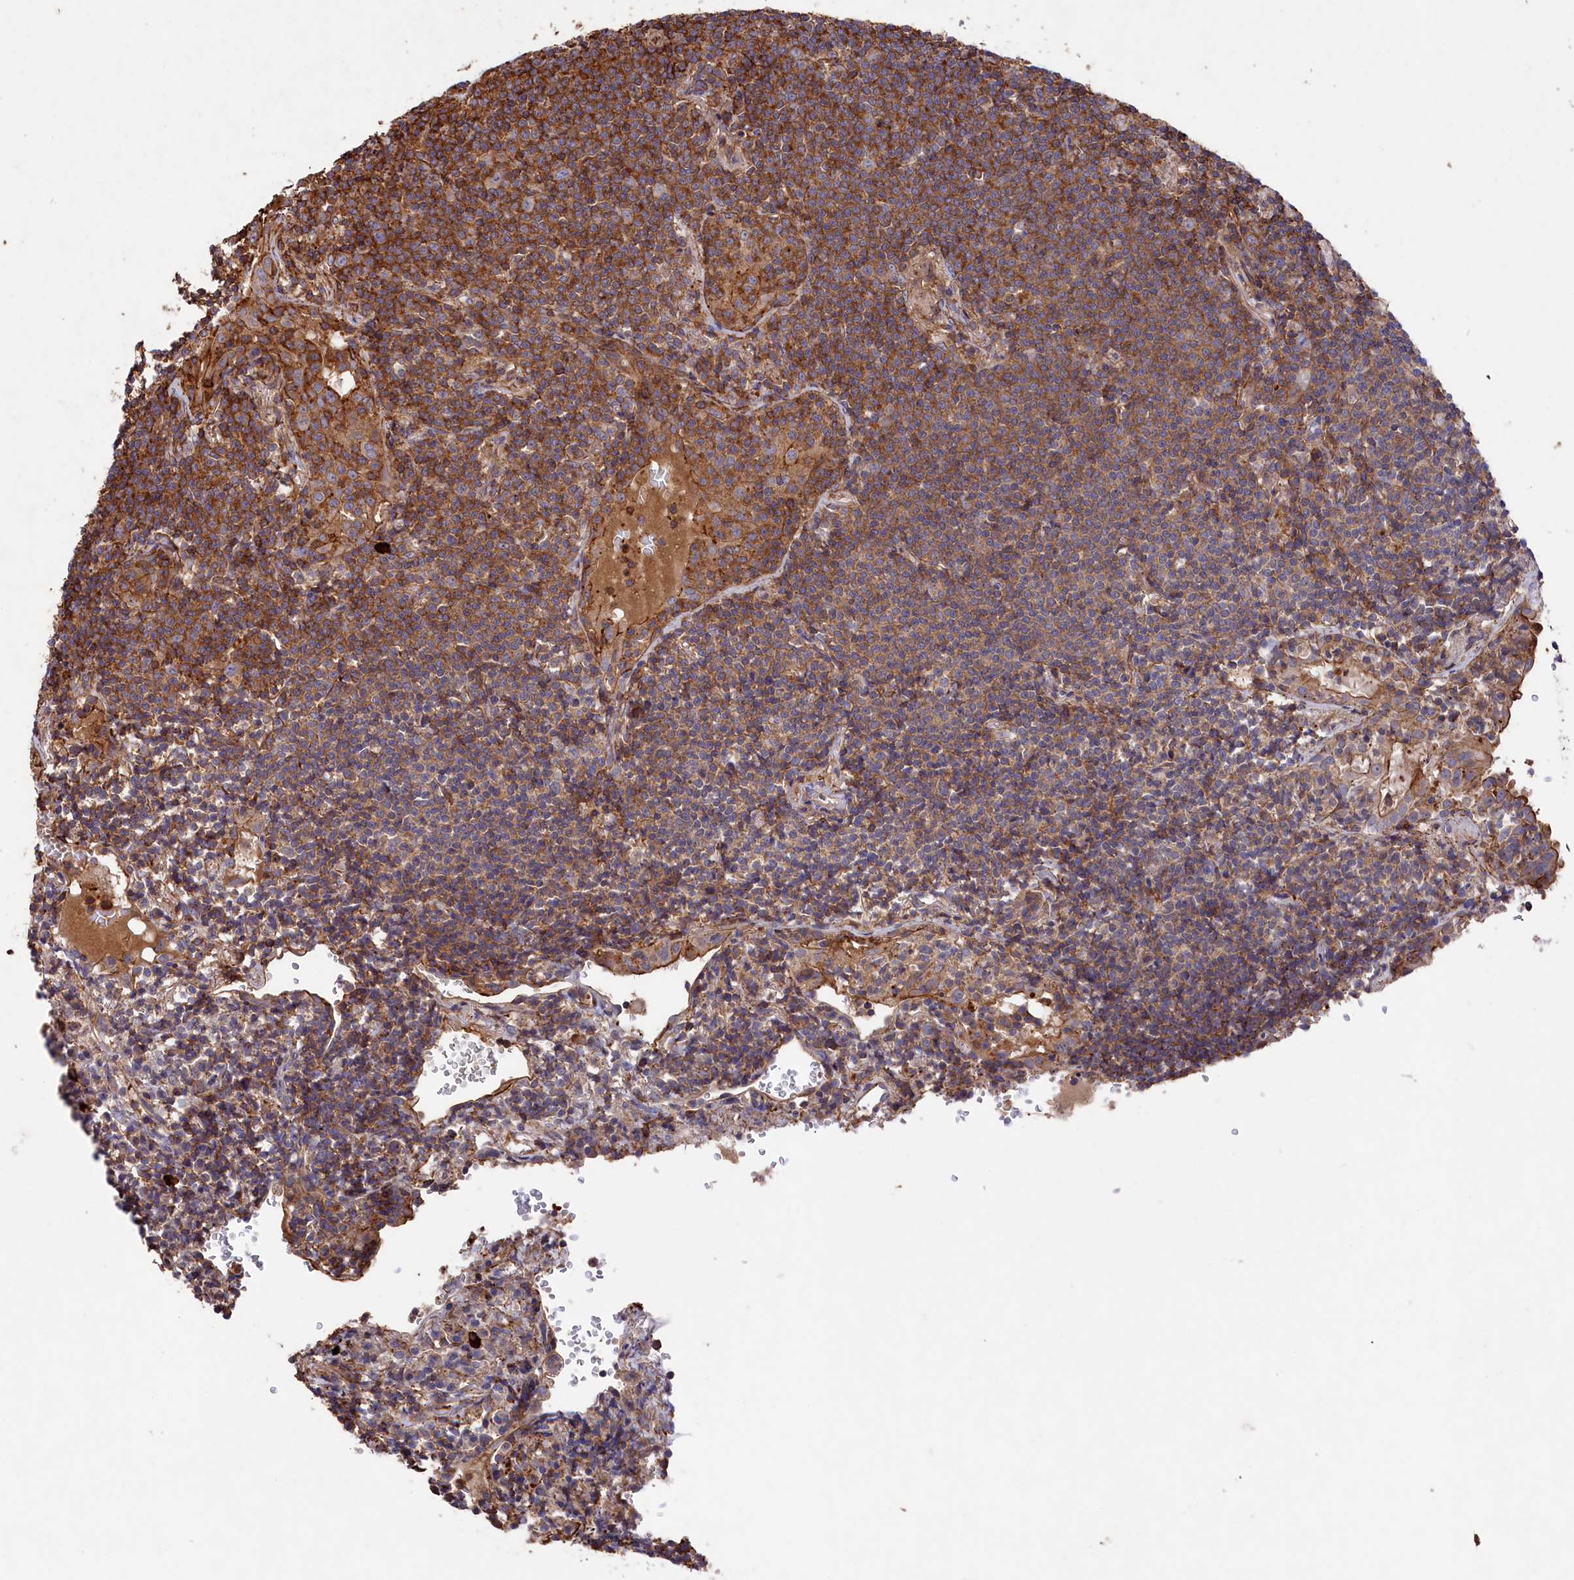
{"staining": {"intensity": "moderate", "quantity": ">75%", "location": "cytoplasmic/membranous"}, "tissue": "lymphoma", "cell_type": "Tumor cells", "image_type": "cancer", "snomed": [{"axis": "morphology", "description": "Malignant lymphoma, non-Hodgkin's type, Low grade"}, {"axis": "topography", "description": "Lung"}], "caption": "Immunohistochemical staining of human lymphoma displays moderate cytoplasmic/membranous protein staining in approximately >75% of tumor cells.", "gene": "RAPSN", "patient": {"sex": "female", "age": 71}}